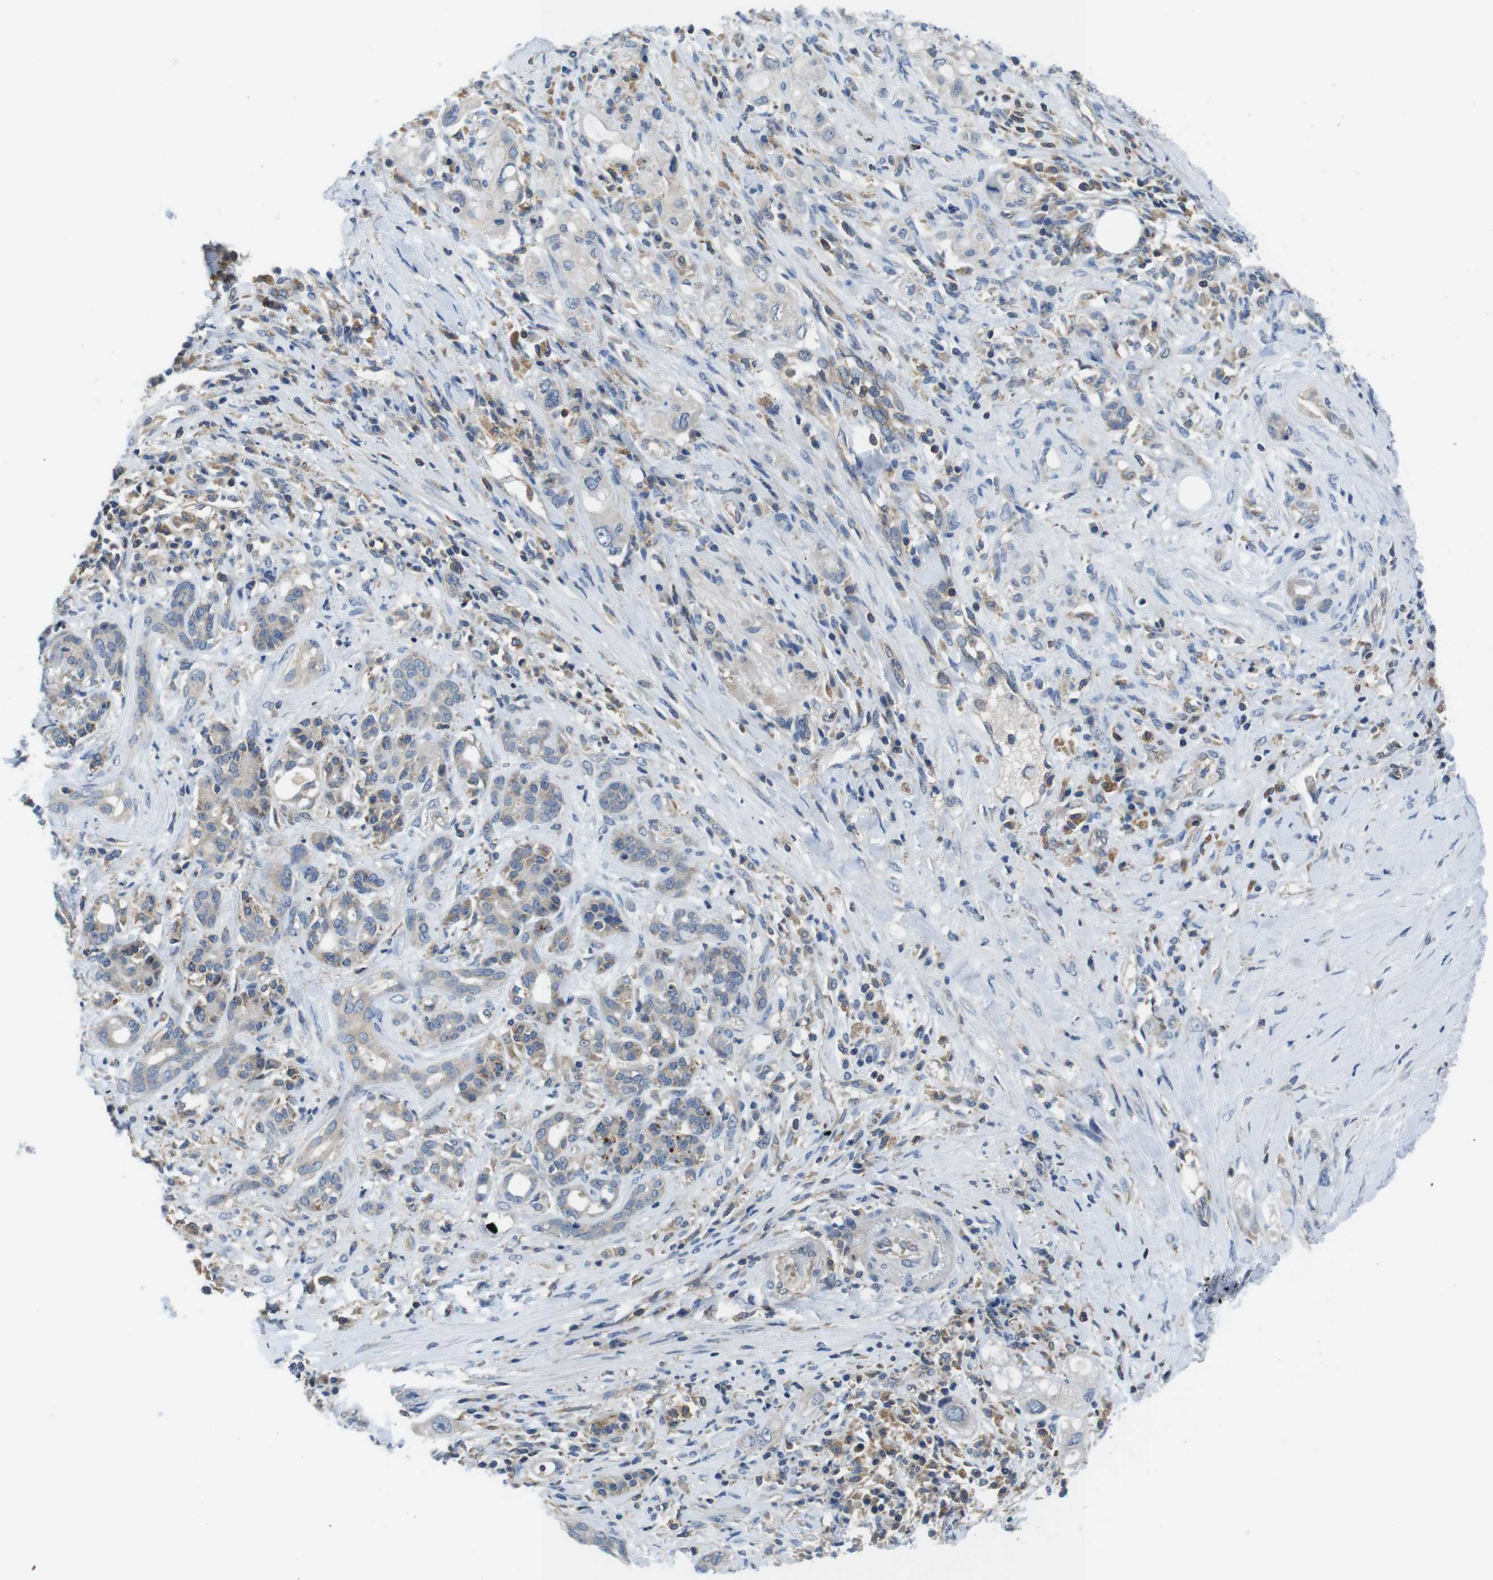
{"staining": {"intensity": "negative", "quantity": "none", "location": "none"}, "tissue": "pancreatic cancer", "cell_type": "Tumor cells", "image_type": "cancer", "snomed": [{"axis": "morphology", "description": "Adenocarcinoma, NOS"}, {"axis": "topography", "description": "Pancreas"}], "caption": "The IHC image has no significant positivity in tumor cells of pancreatic cancer tissue. (Immunohistochemistry, brightfield microscopy, high magnification).", "gene": "PIK3CD", "patient": {"sex": "female", "age": 56}}